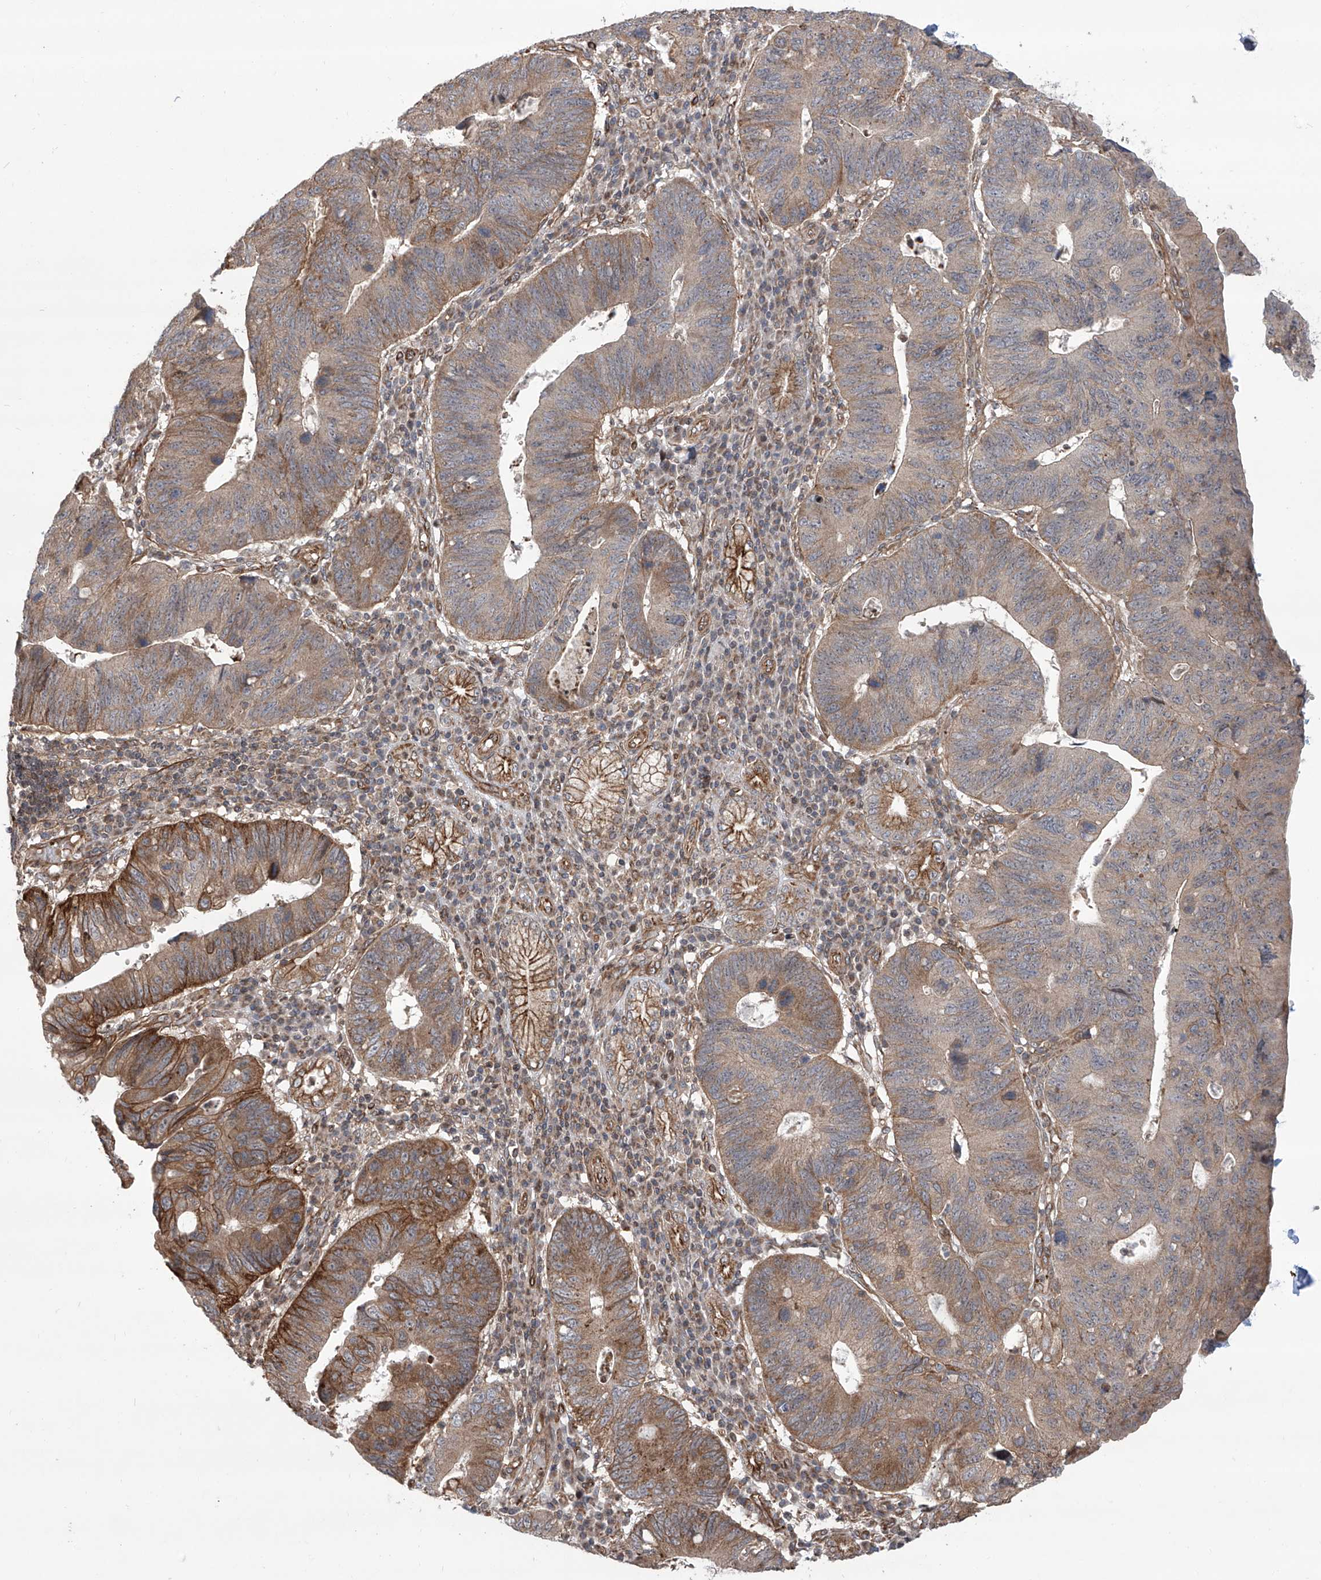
{"staining": {"intensity": "moderate", "quantity": ">75%", "location": "cytoplasmic/membranous"}, "tissue": "stomach cancer", "cell_type": "Tumor cells", "image_type": "cancer", "snomed": [{"axis": "morphology", "description": "Adenocarcinoma, NOS"}, {"axis": "topography", "description": "Stomach"}], "caption": "Protein analysis of adenocarcinoma (stomach) tissue displays moderate cytoplasmic/membranous expression in about >75% of tumor cells. The staining is performed using DAB (3,3'-diaminobenzidine) brown chromogen to label protein expression. The nuclei are counter-stained blue using hematoxylin.", "gene": "APAF1", "patient": {"sex": "male", "age": 59}}